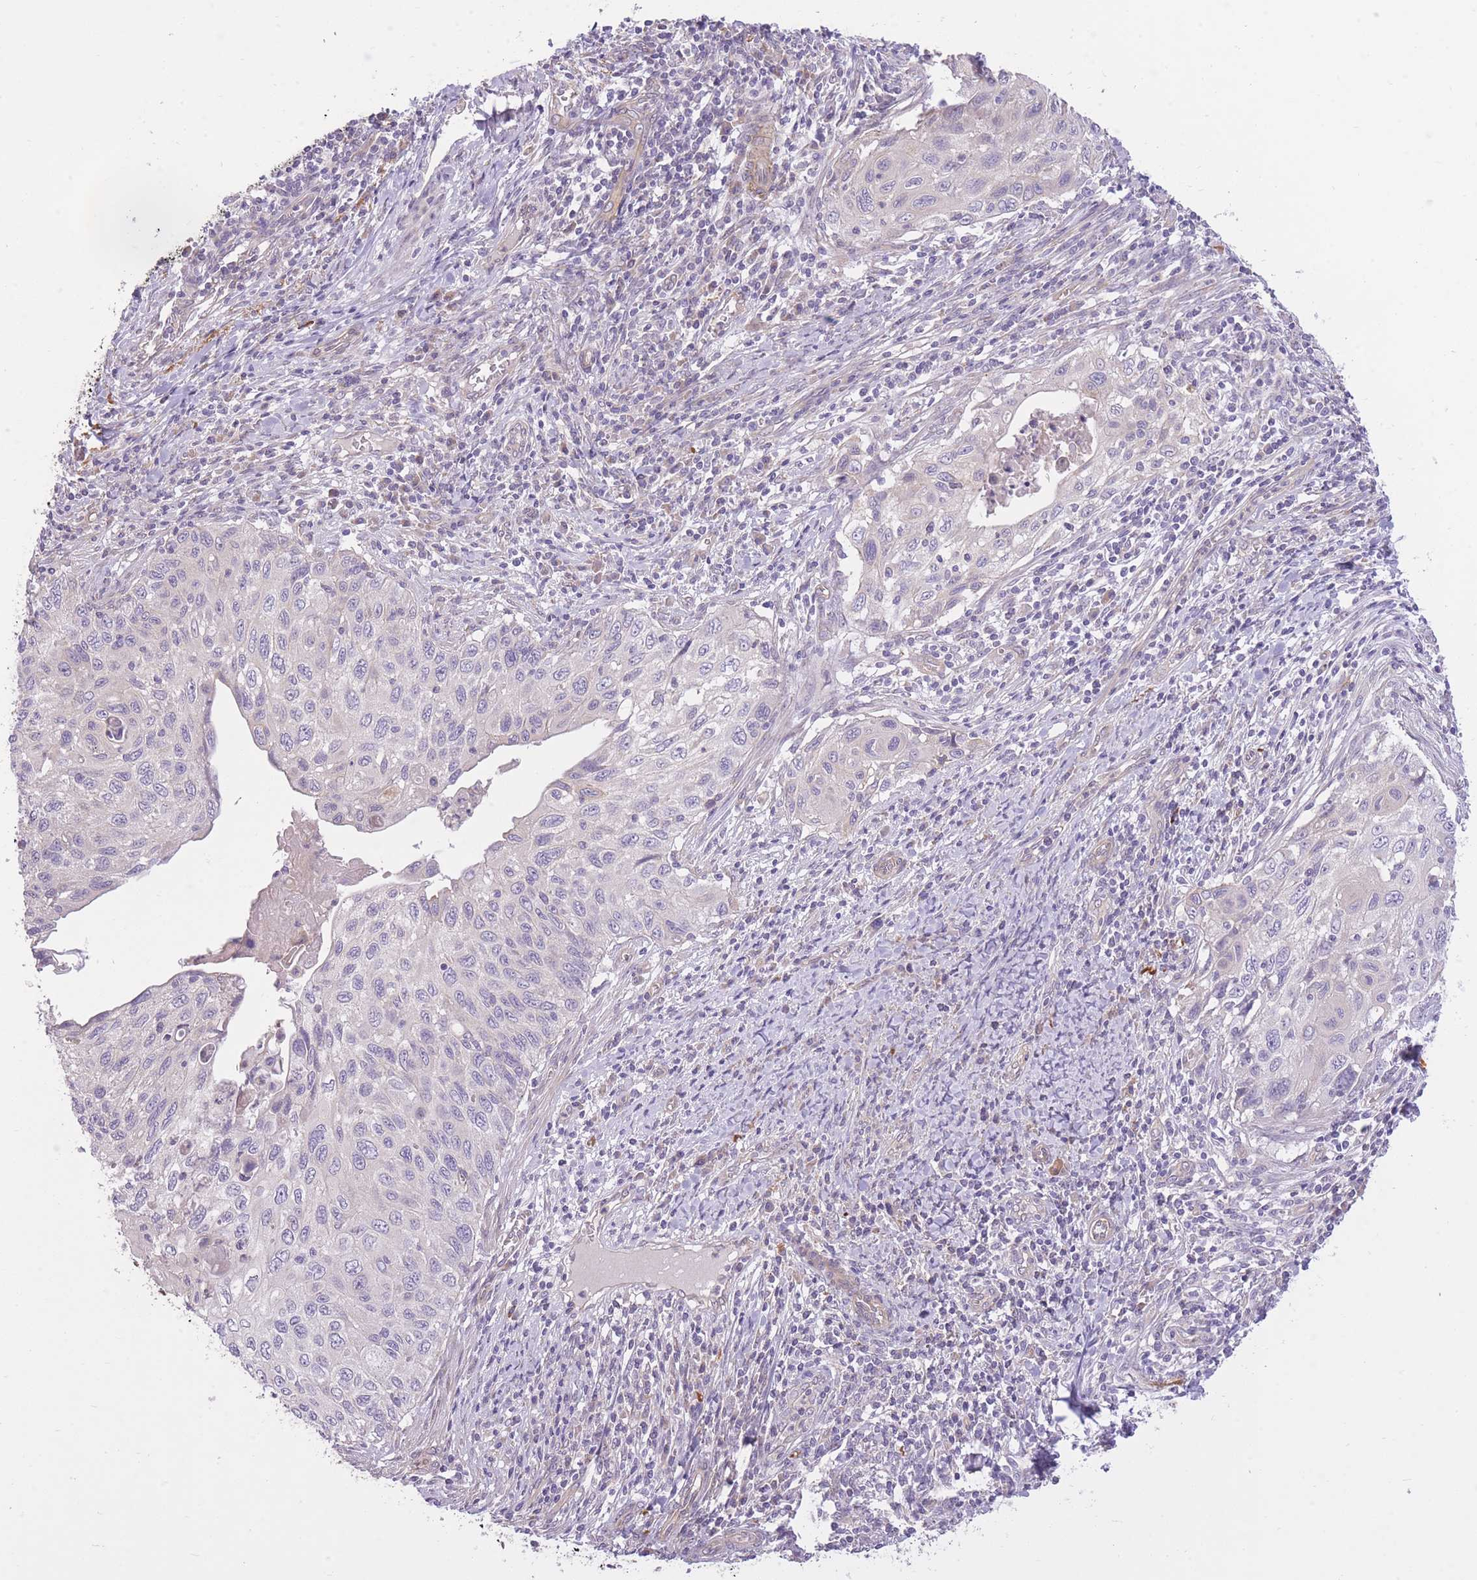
{"staining": {"intensity": "negative", "quantity": "none", "location": "none"}, "tissue": "cervical cancer", "cell_type": "Tumor cells", "image_type": "cancer", "snomed": [{"axis": "morphology", "description": "Squamous cell carcinoma, NOS"}, {"axis": "topography", "description": "Cervix"}], "caption": "This is an IHC image of cervical cancer (squamous cell carcinoma). There is no positivity in tumor cells.", "gene": "REV1", "patient": {"sex": "female", "age": 70}}